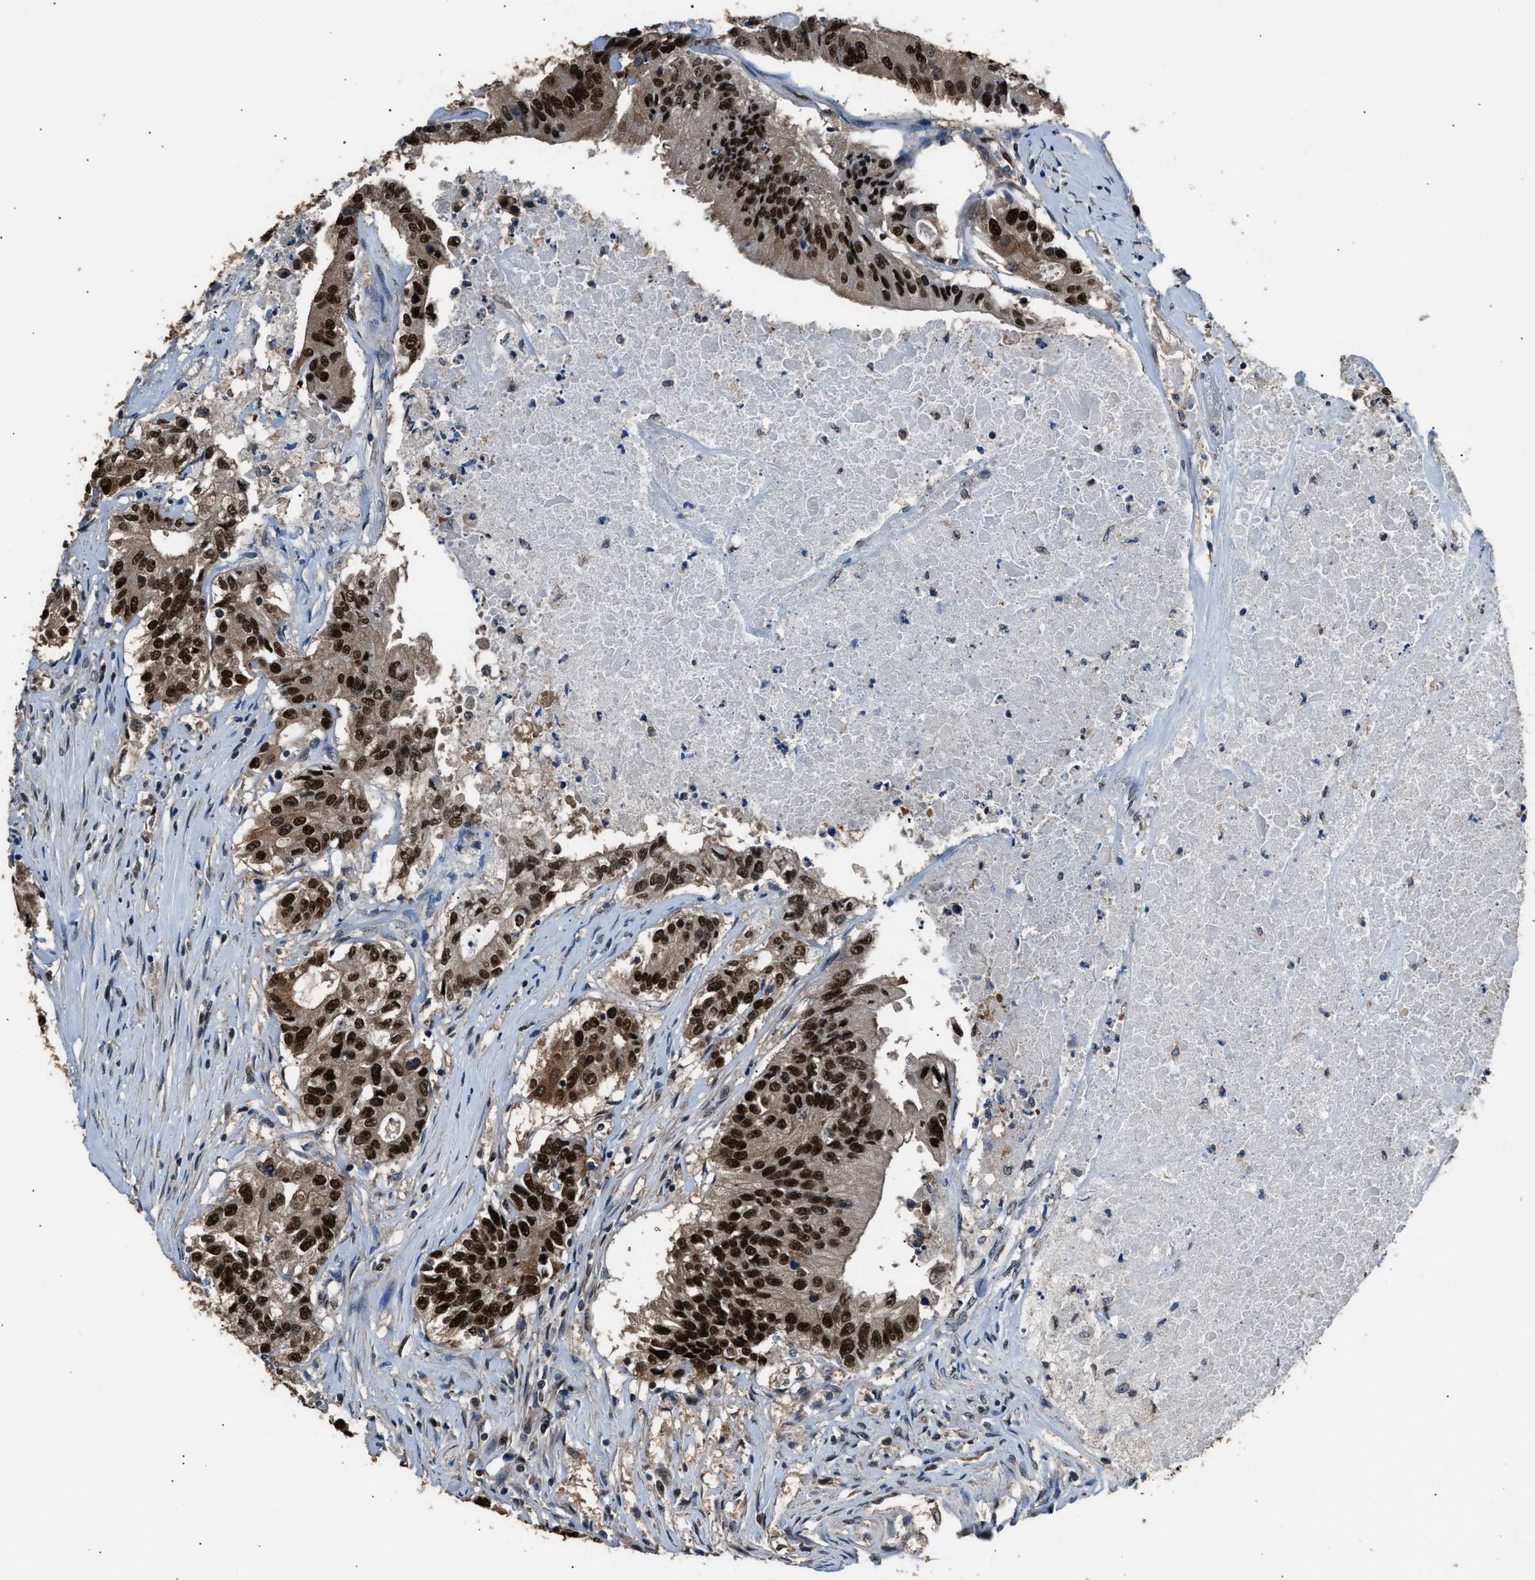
{"staining": {"intensity": "strong", "quantity": ">75%", "location": "cytoplasmic/membranous,nuclear"}, "tissue": "colorectal cancer", "cell_type": "Tumor cells", "image_type": "cancer", "snomed": [{"axis": "morphology", "description": "Adenocarcinoma, NOS"}, {"axis": "topography", "description": "Colon"}], "caption": "The photomicrograph reveals a brown stain indicating the presence of a protein in the cytoplasmic/membranous and nuclear of tumor cells in colorectal cancer.", "gene": "DFFA", "patient": {"sex": "female", "age": 77}}